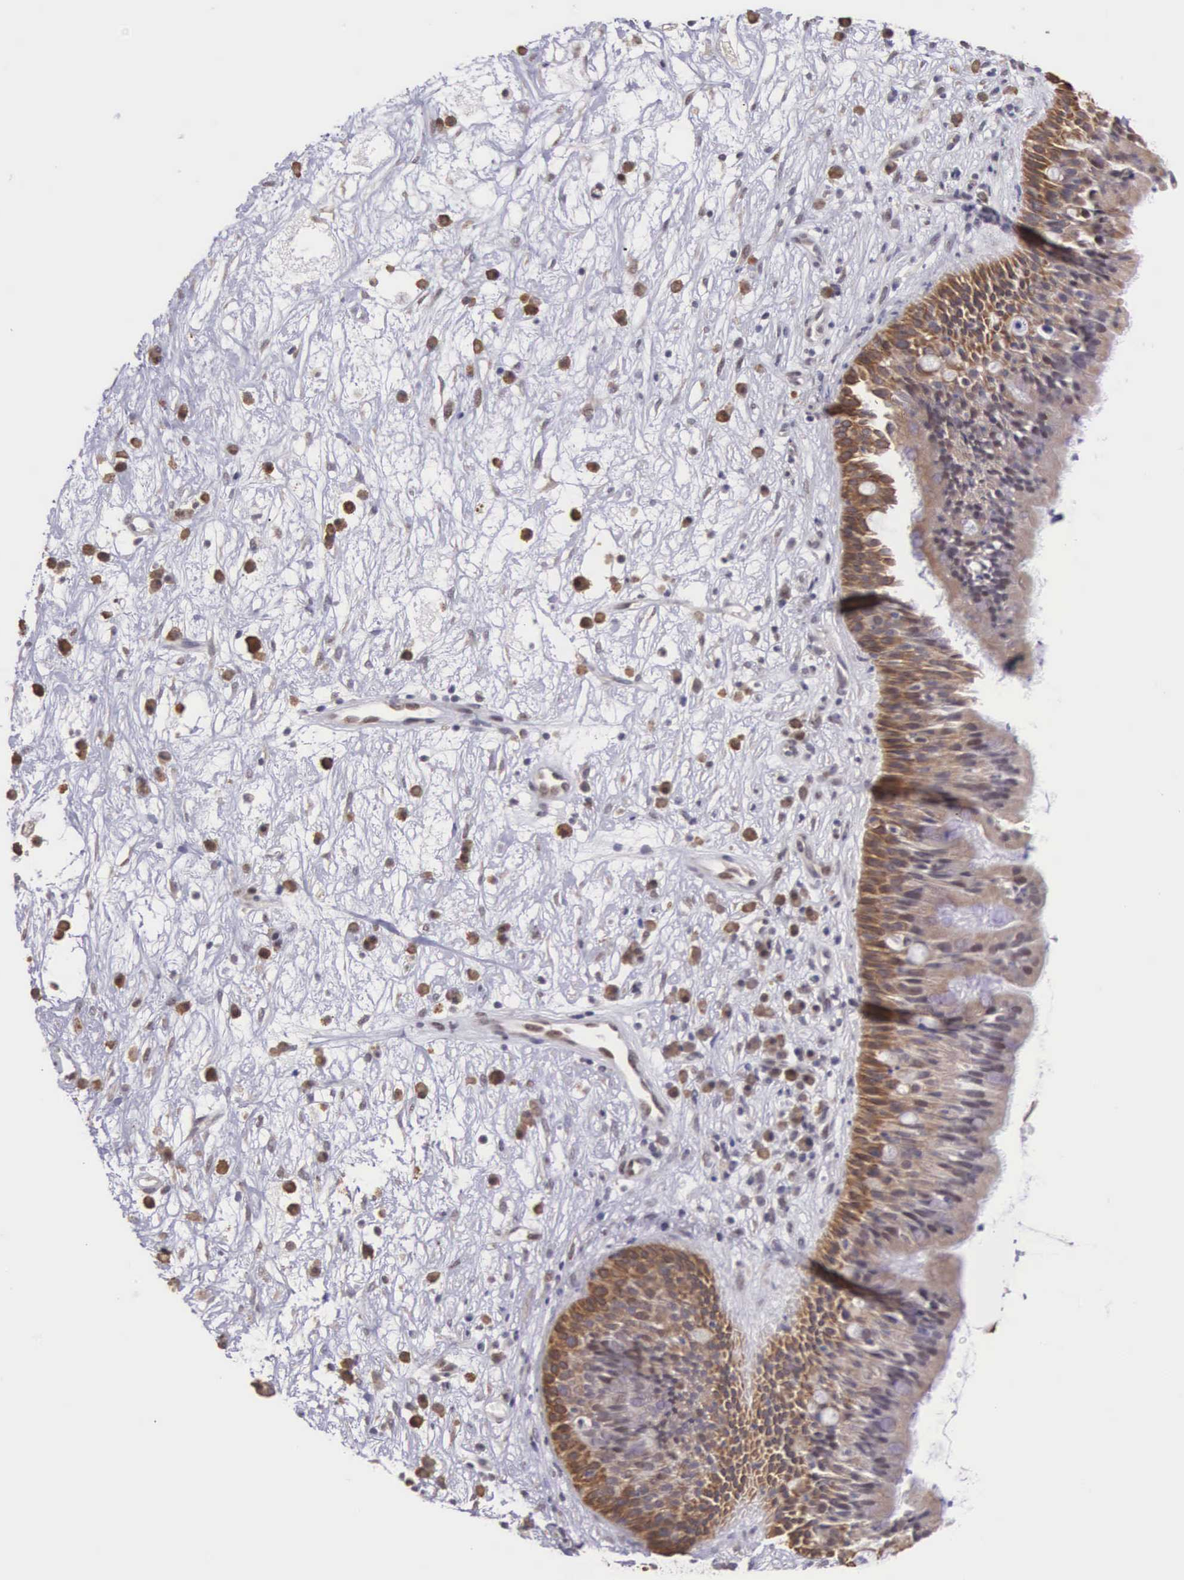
{"staining": {"intensity": "moderate", "quantity": "25%-75%", "location": "cytoplasmic/membranous"}, "tissue": "nasopharynx", "cell_type": "Respiratory epithelial cells", "image_type": "normal", "snomed": [{"axis": "morphology", "description": "Normal tissue, NOS"}, {"axis": "topography", "description": "Nasopharynx"}], "caption": "Immunohistochemistry micrograph of unremarkable nasopharynx: nasopharynx stained using immunohistochemistry (IHC) reveals medium levels of moderate protein expression localized specifically in the cytoplasmic/membranous of respiratory epithelial cells, appearing as a cytoplasmic/membranous brown color.", "gene": "SLC25A21", "patient": {"sex": "male", "age": 13}}